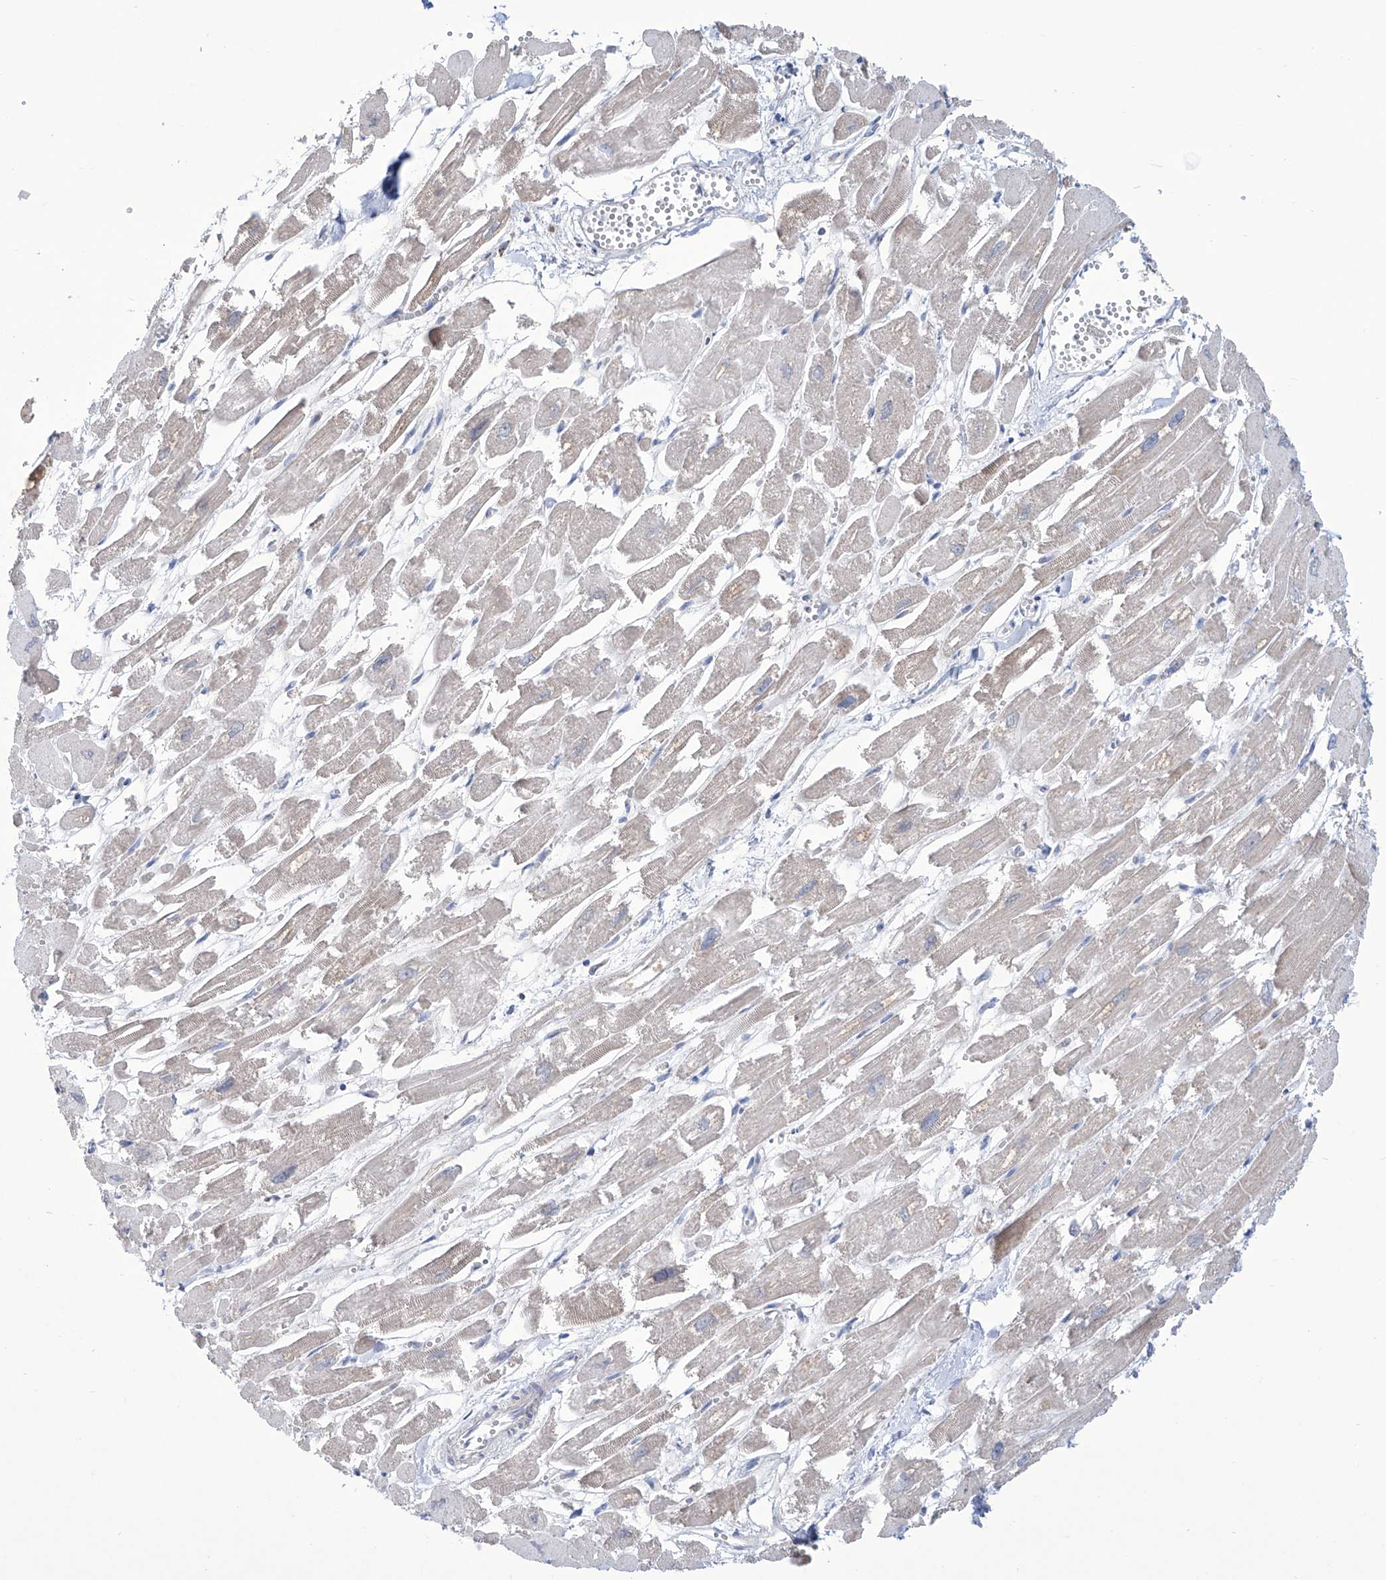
{"staining": {"intensity": "moderate", "quantity": "25%-75%", "location": "cytoplasmic/membranous"}, "tissue": "heart muscle", "cell_type": "Cardiomyocytes", "image_type": "normal", "snomed": [{"axis": "morphology", "description": "Normal tissue, NOS"}, {"axis": "topography", "description": "Heart"}], "caption": "Human heart muscle stained with a brown dye exhibits moderate cytoplasmic/membranous positive staining in approximately 25%-75% of cardiomyocytes.", "gene": "ALDH6A1", "patient": {"sex": "male", "age": 54}}